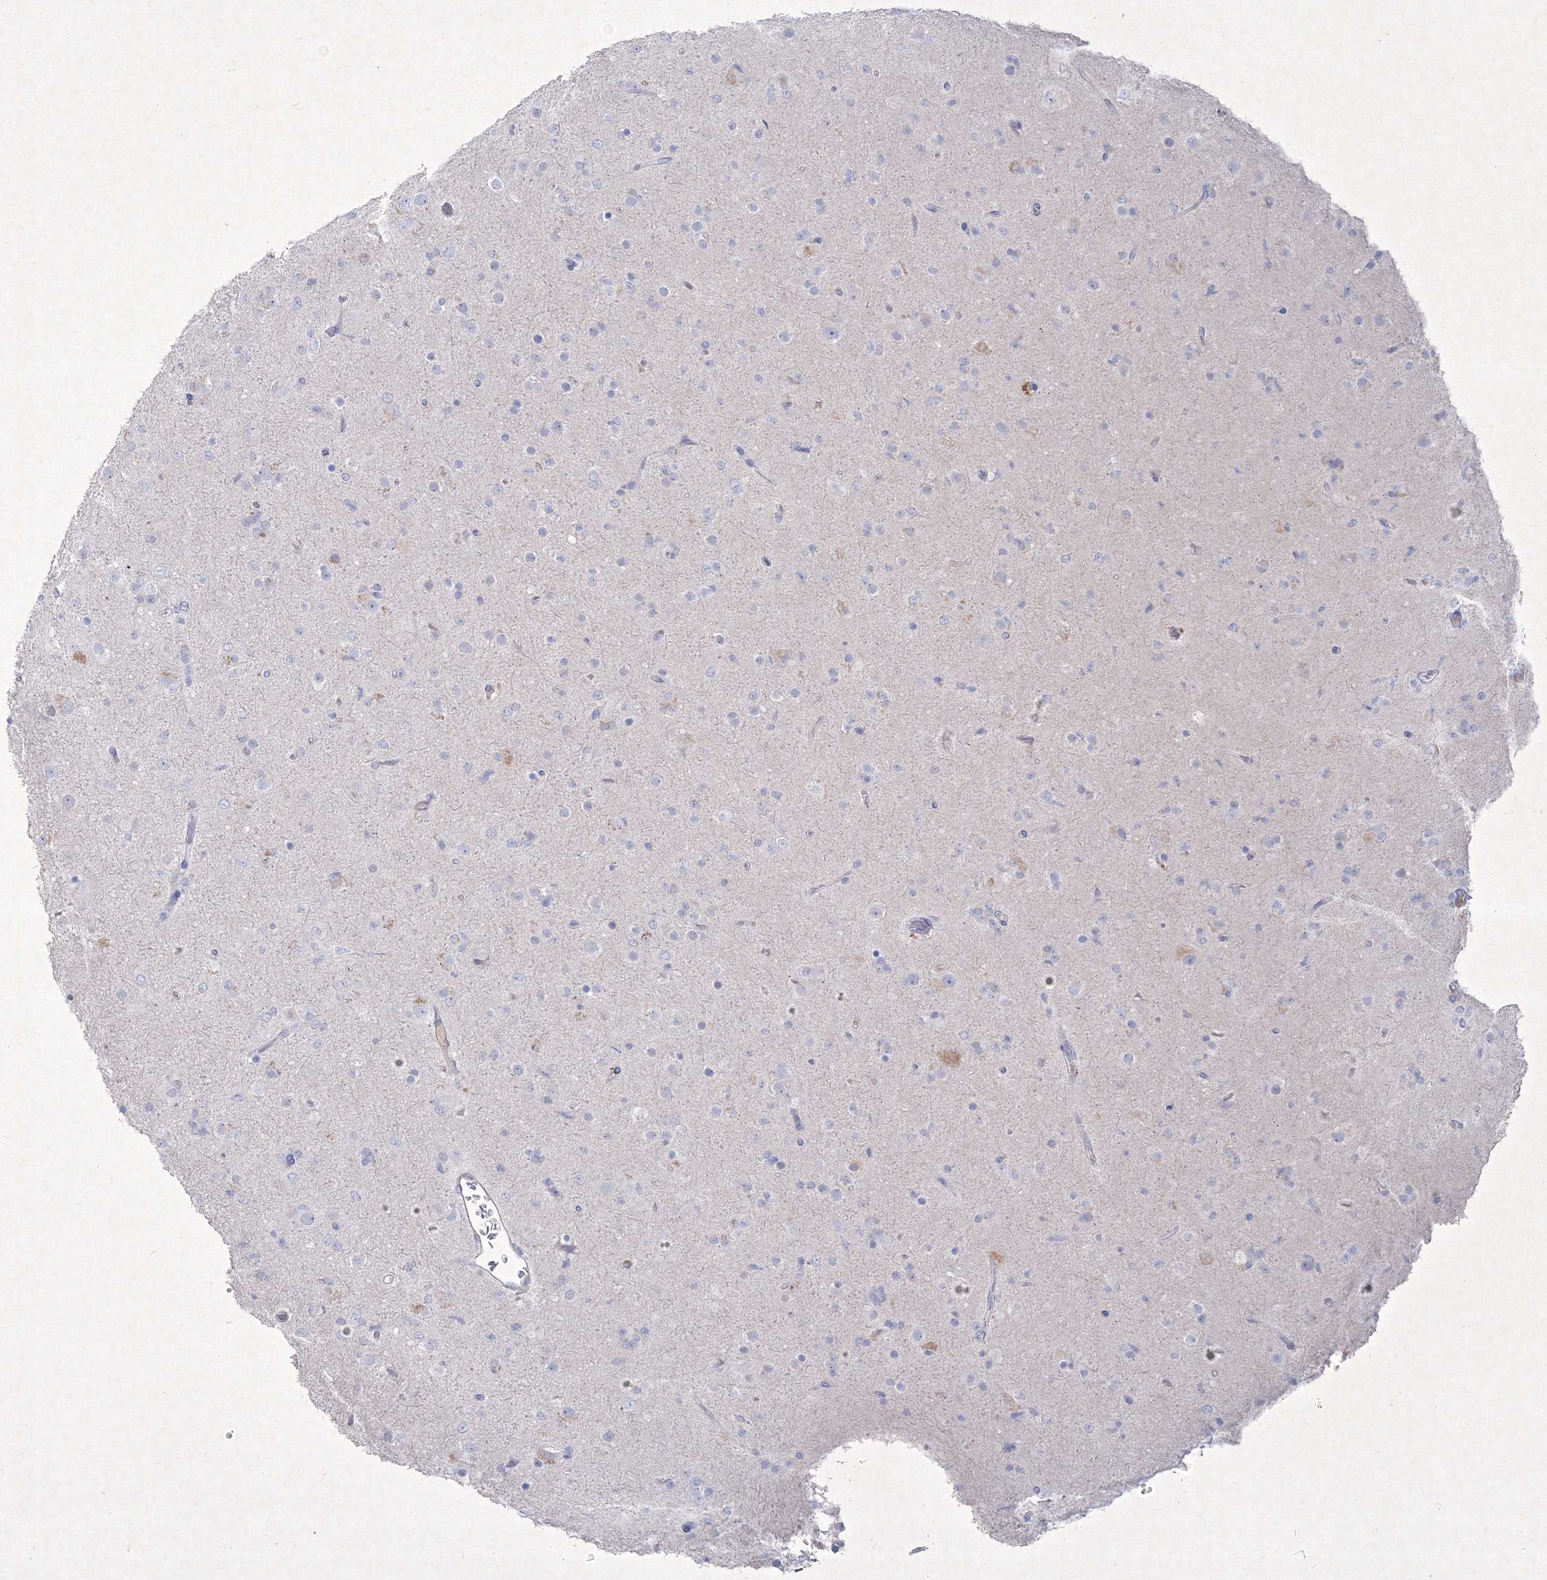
{"staining": {"intensity": "negative", "quantity": "none", "location": "none"}, "tissue": "glioma", "cell_type": "Tumor cells", "image_type": "cancer", "snomed": [{"axis": "morphology", "description": "Glioma, malignant, Low grade"}, {"axis": "topography", "description": "Brain"}], "caption": "Immunohistochemistry (IHC) histopathology image of neoplastic tissue: glioma stained with DAB exhibits no significant protein positivity in tumor cells.", "gene": "TMEM139", "patient": {"sex": "male", "age": 65}}